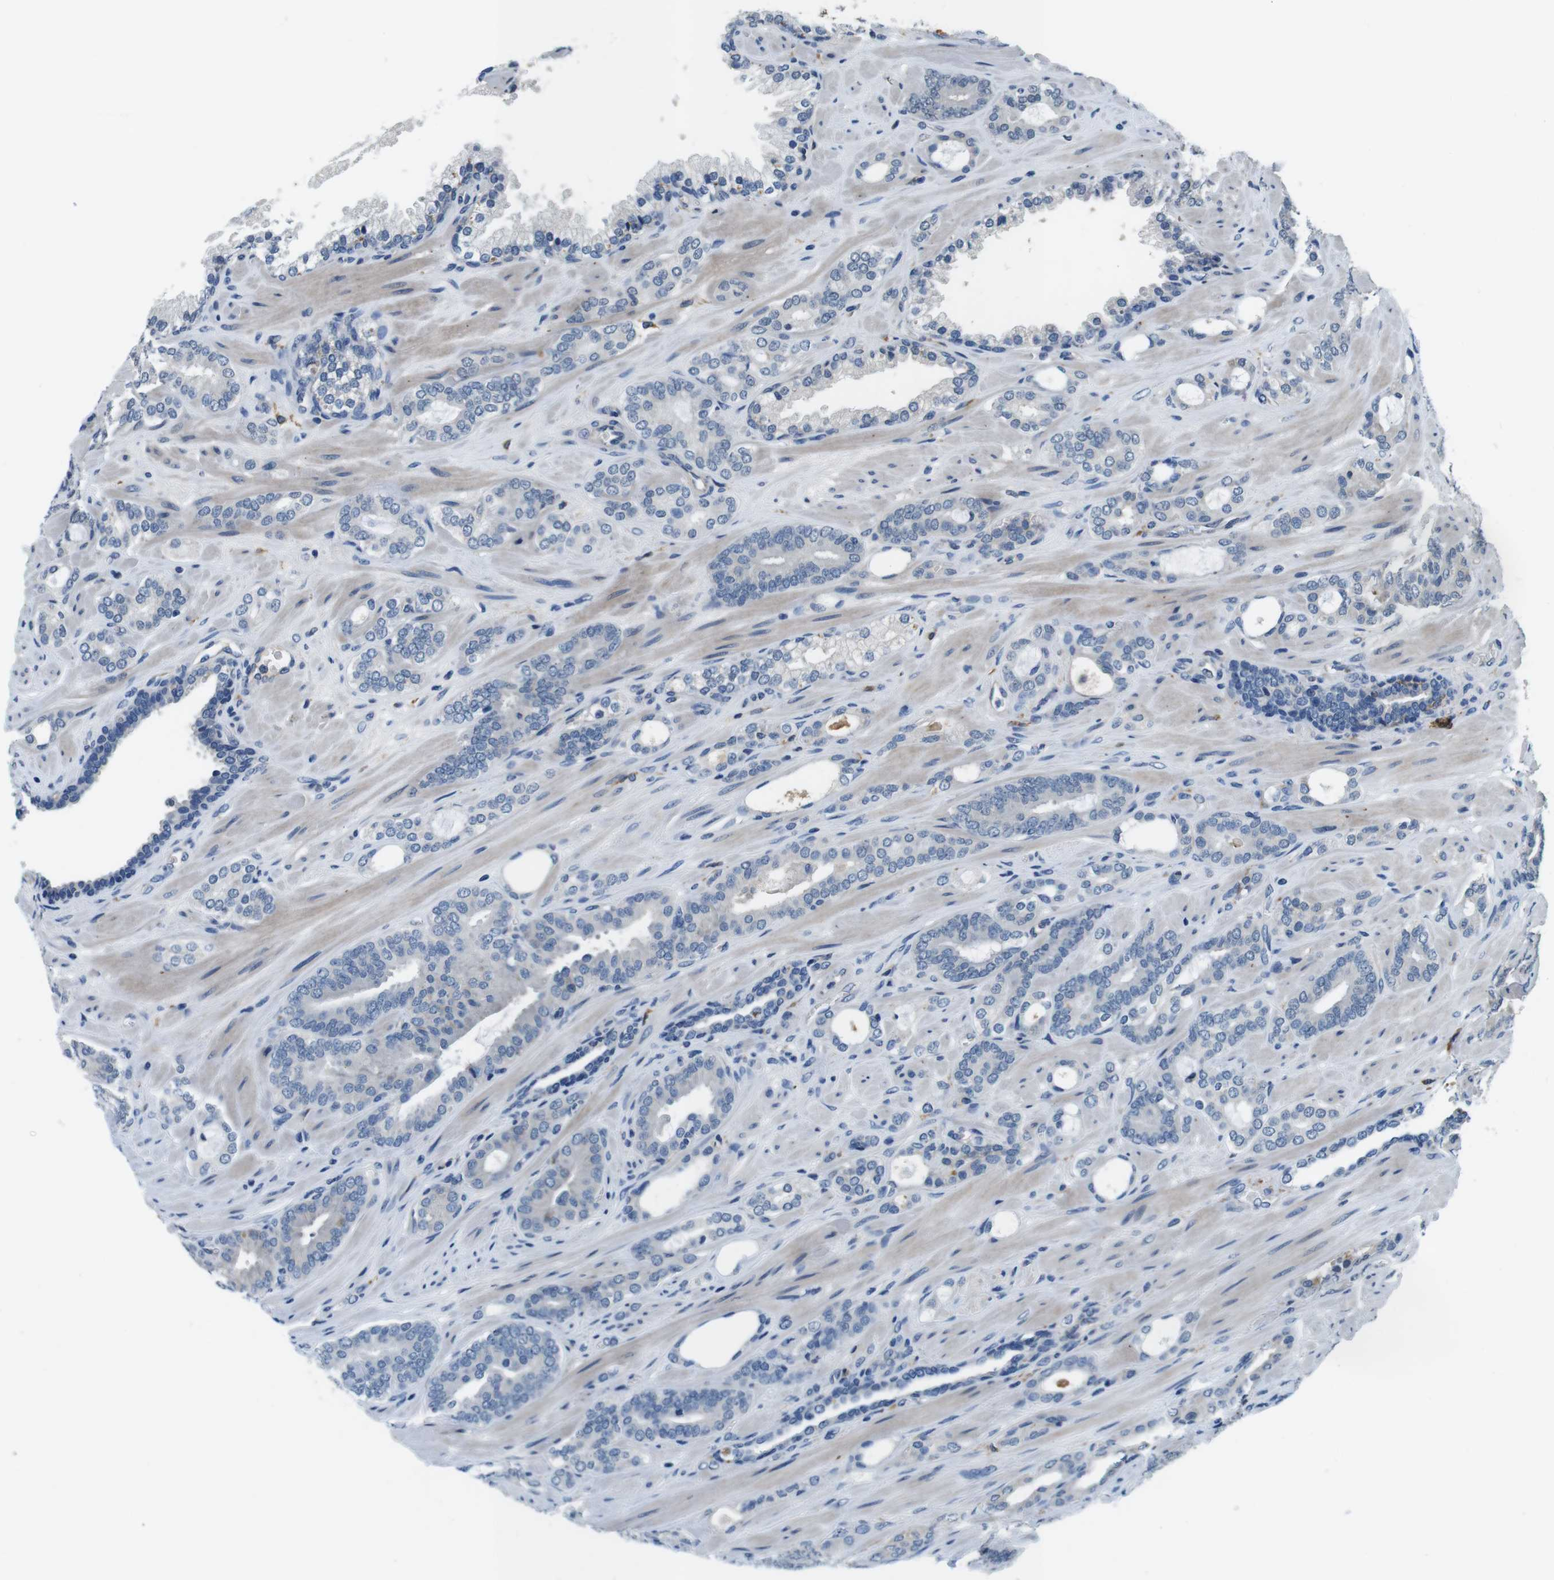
{"staining": {"intensity": "negative", "quantity": "none", "location": "none"}, "tissue": "prostate cancer", "cell_type": "Tumor cells", "image_type": "cancer", "snomed": [{"axis": "morphology", "description": "Adenocarcinoma, Low grade"}, {"axis": "topography", "description": "Prostate"}], "caption": "Tumor cells are negative for brown protein staining in prostate low-grade adenocarcinoma.", "gene": "CD163L1", "patient": {"sex": "male", "age": 63}}